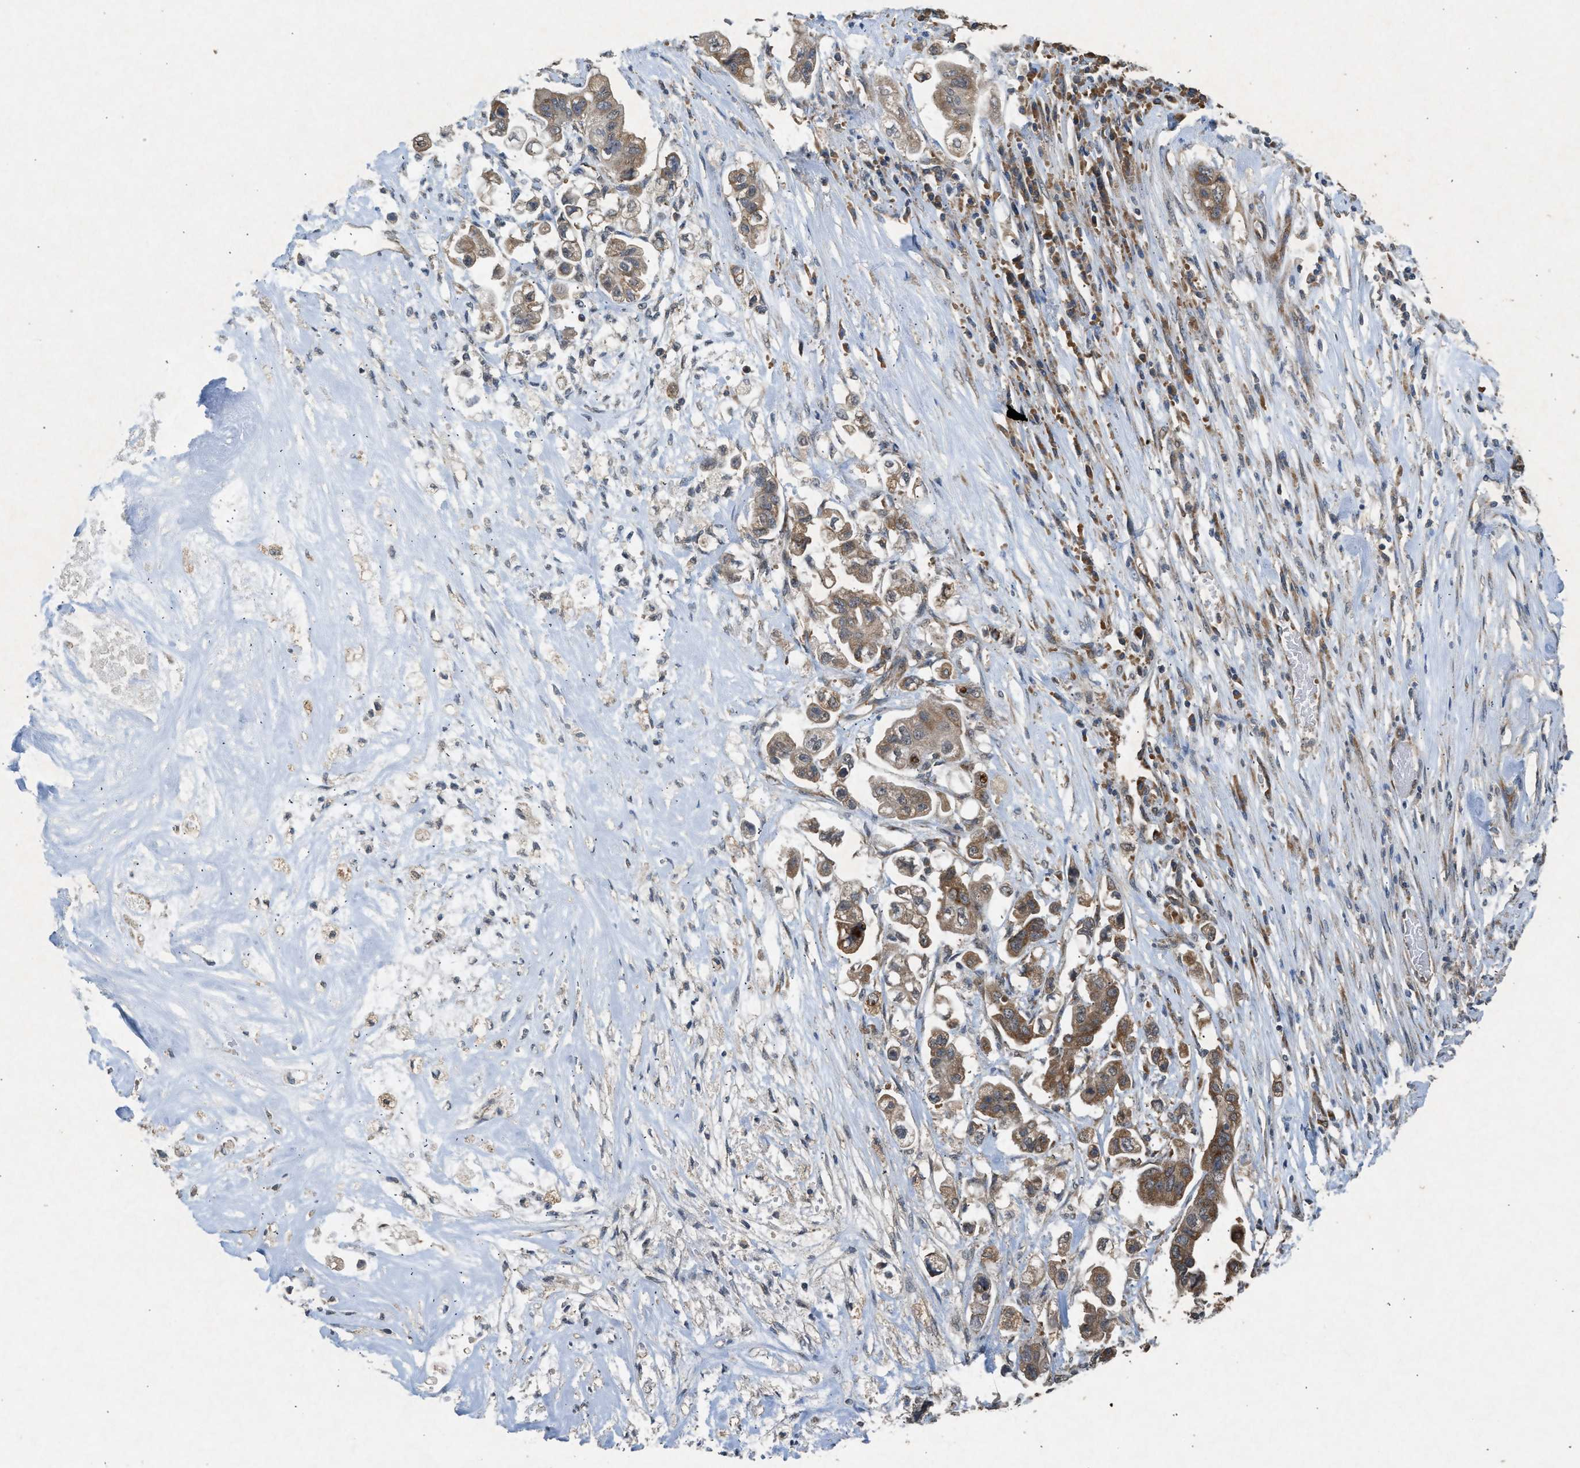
{"staining": {"intensity": "moderate", "quantity": ">75%", "location": "cytoplasmic/membranous"}, "tissue": "stomach cancer", "cell_type": "Tumor cells", "image_type": "cancer", "snomed": [{"axis": "morphology", "description": "Adenocarcinoma, NOS"}, {"axis": "topography", "description": "Stomach"}], "caption": "A high-resolution image shows immunohistochemistry (IHC) staining of stomach cancer, which reveals moderate cytoplasmic/membranous positivity in about >75% of tumor cells.", "gene": "HIP1R", "patient": {"sex": "male", "age": 62}}